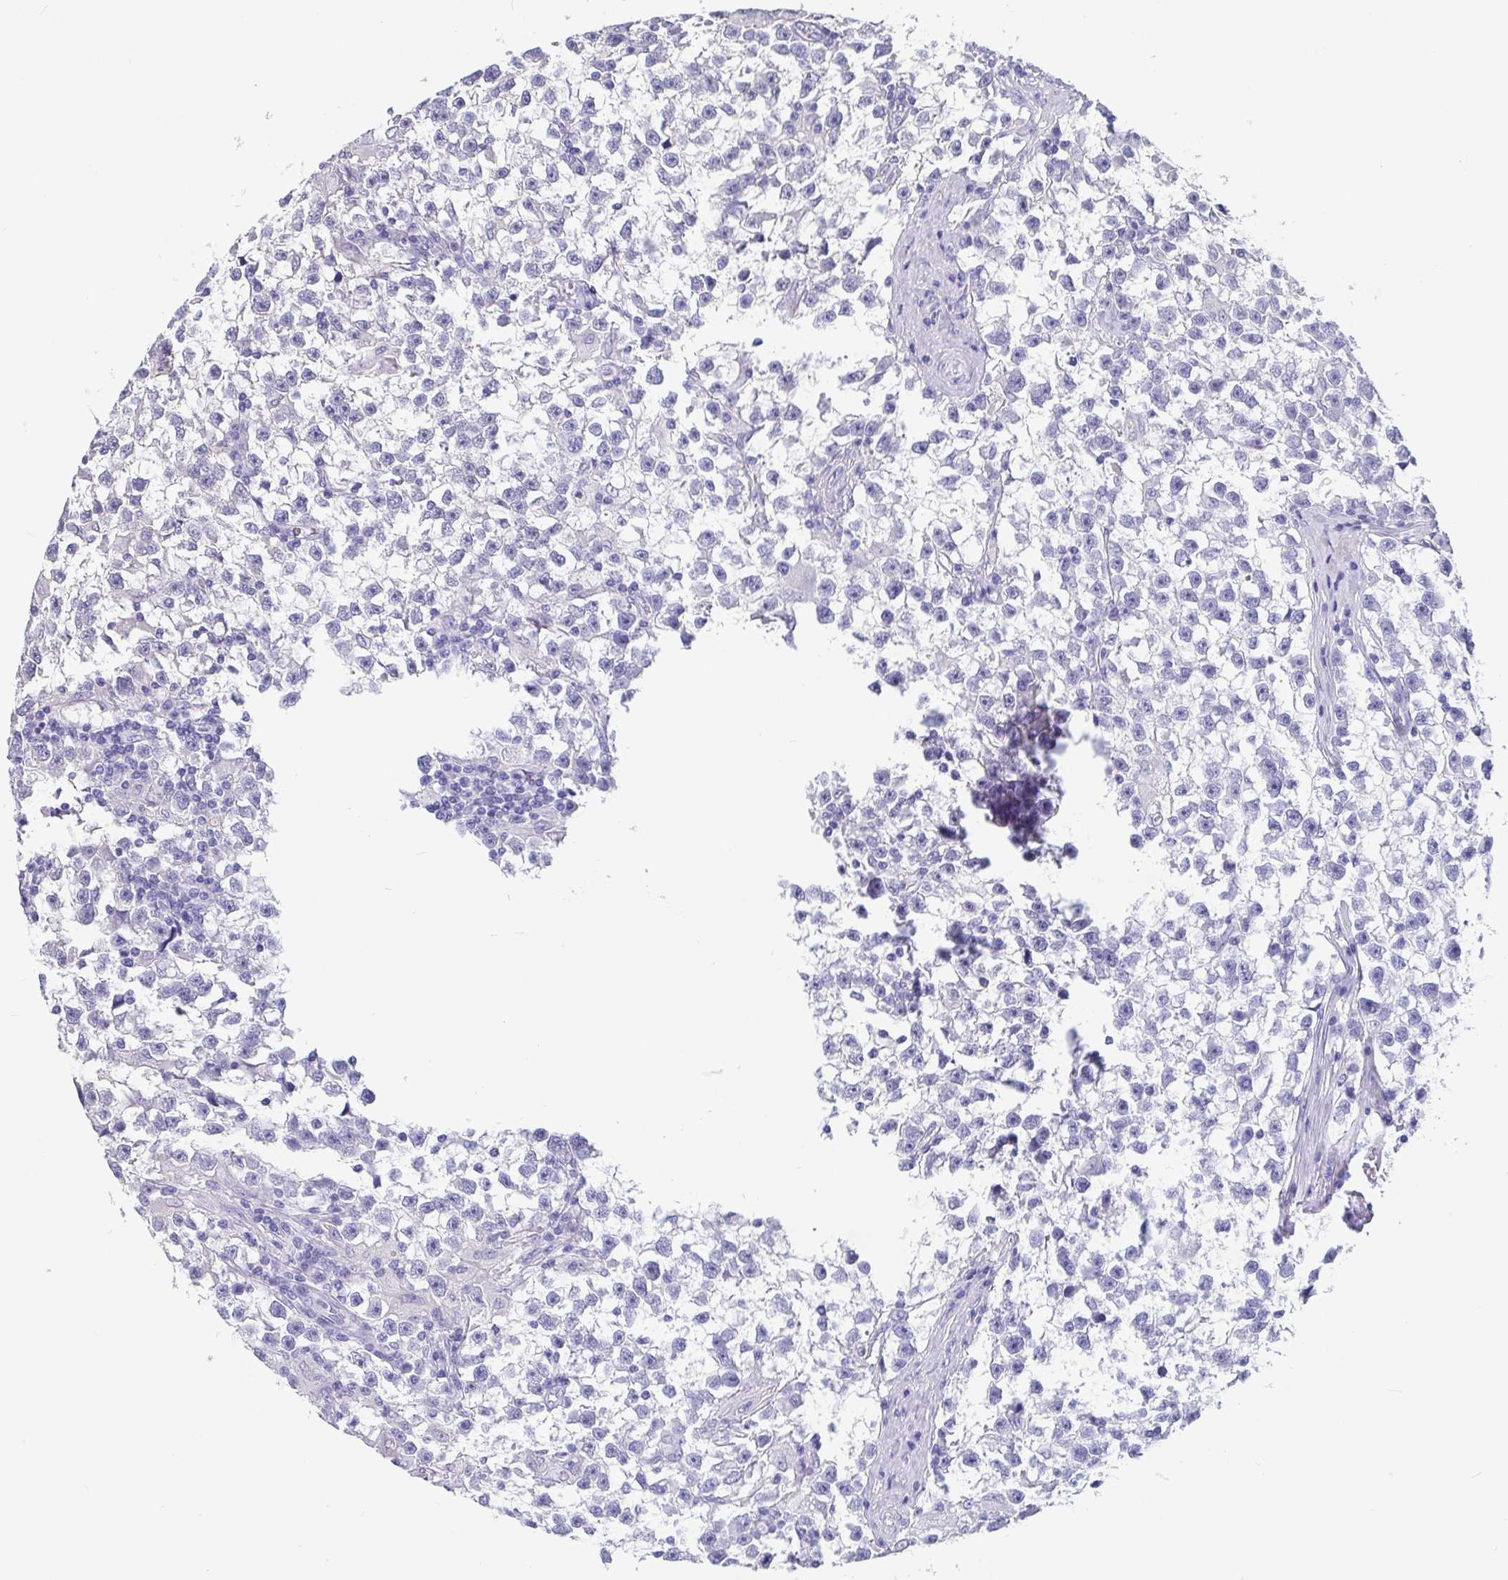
{"staining": {"intensity": "negative", "quantity": "none", "location": "none"}, "tissue": "testis cancer", "cell_type": "Tumor cells", "image_type": "cancer", "snomed": [{"axis": "morphology", "description": "Seminoma, NOS"}, {"axis": "topography", "description": "Testis"}], "caption": "There is no significant staining in tumor cells of testis cancer.", "gene": "IDH1", "patient": {"sex": "male", "age": 31}}